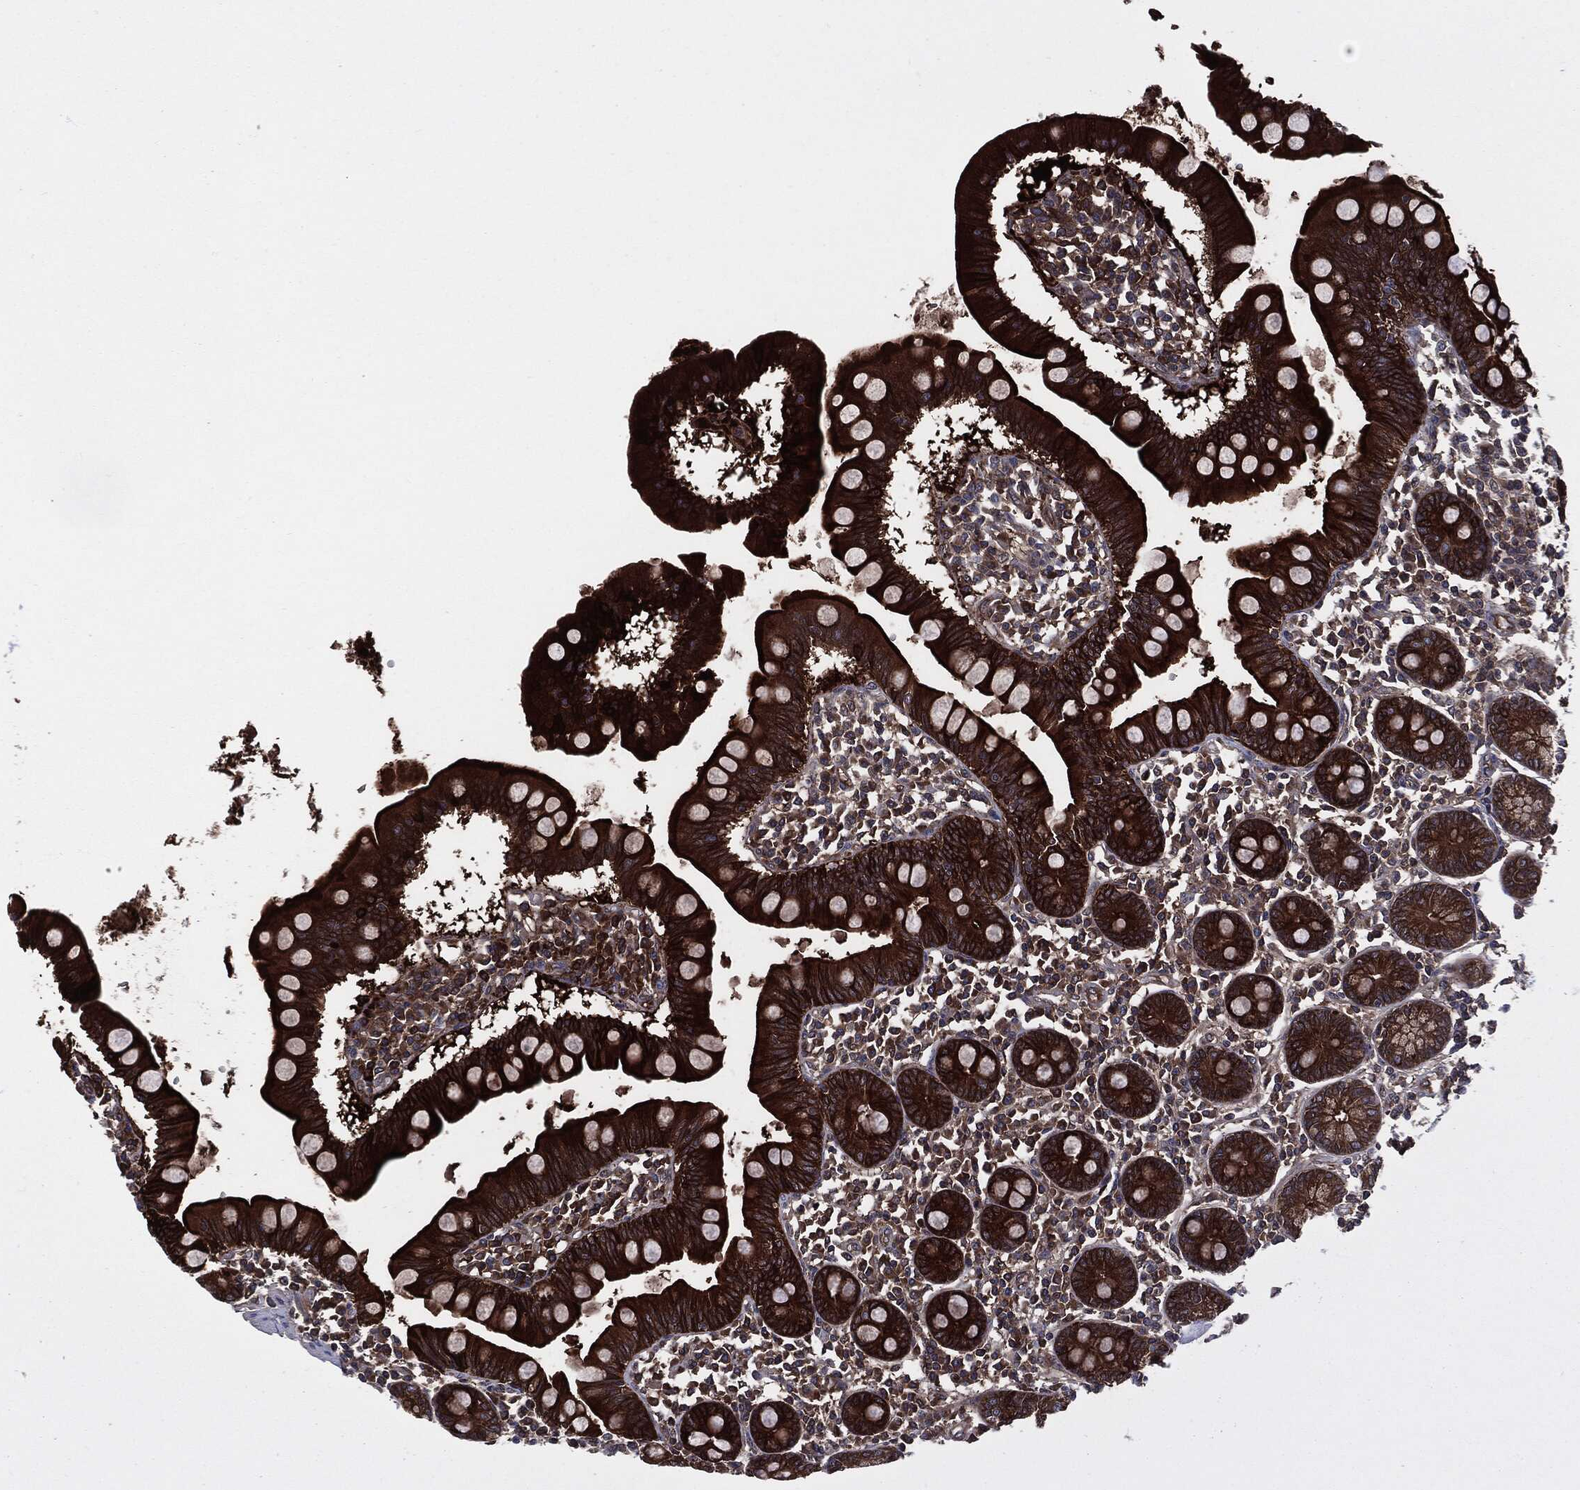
{"staining": {"intensity": "strong", "quantity": ">75%", "location": "cytoplasmic/membranous"}, "tissue": "small intestine", "cell_type": "Glandular cells", "image_type": "normal", "snomed": [{"axis": "morphology", "description": "Normal tissue, NOS"}, {"axis": "topography", "description": "Small intestine"}], "caption": "This micrograph demonstrates IHC staining of benign human small intestine, with high strong cytoplasmic/membranous staining in about >75% of glandular cells.", "gene": "XPNPEP1", "patient": {"sex": "male", "age": 88}}